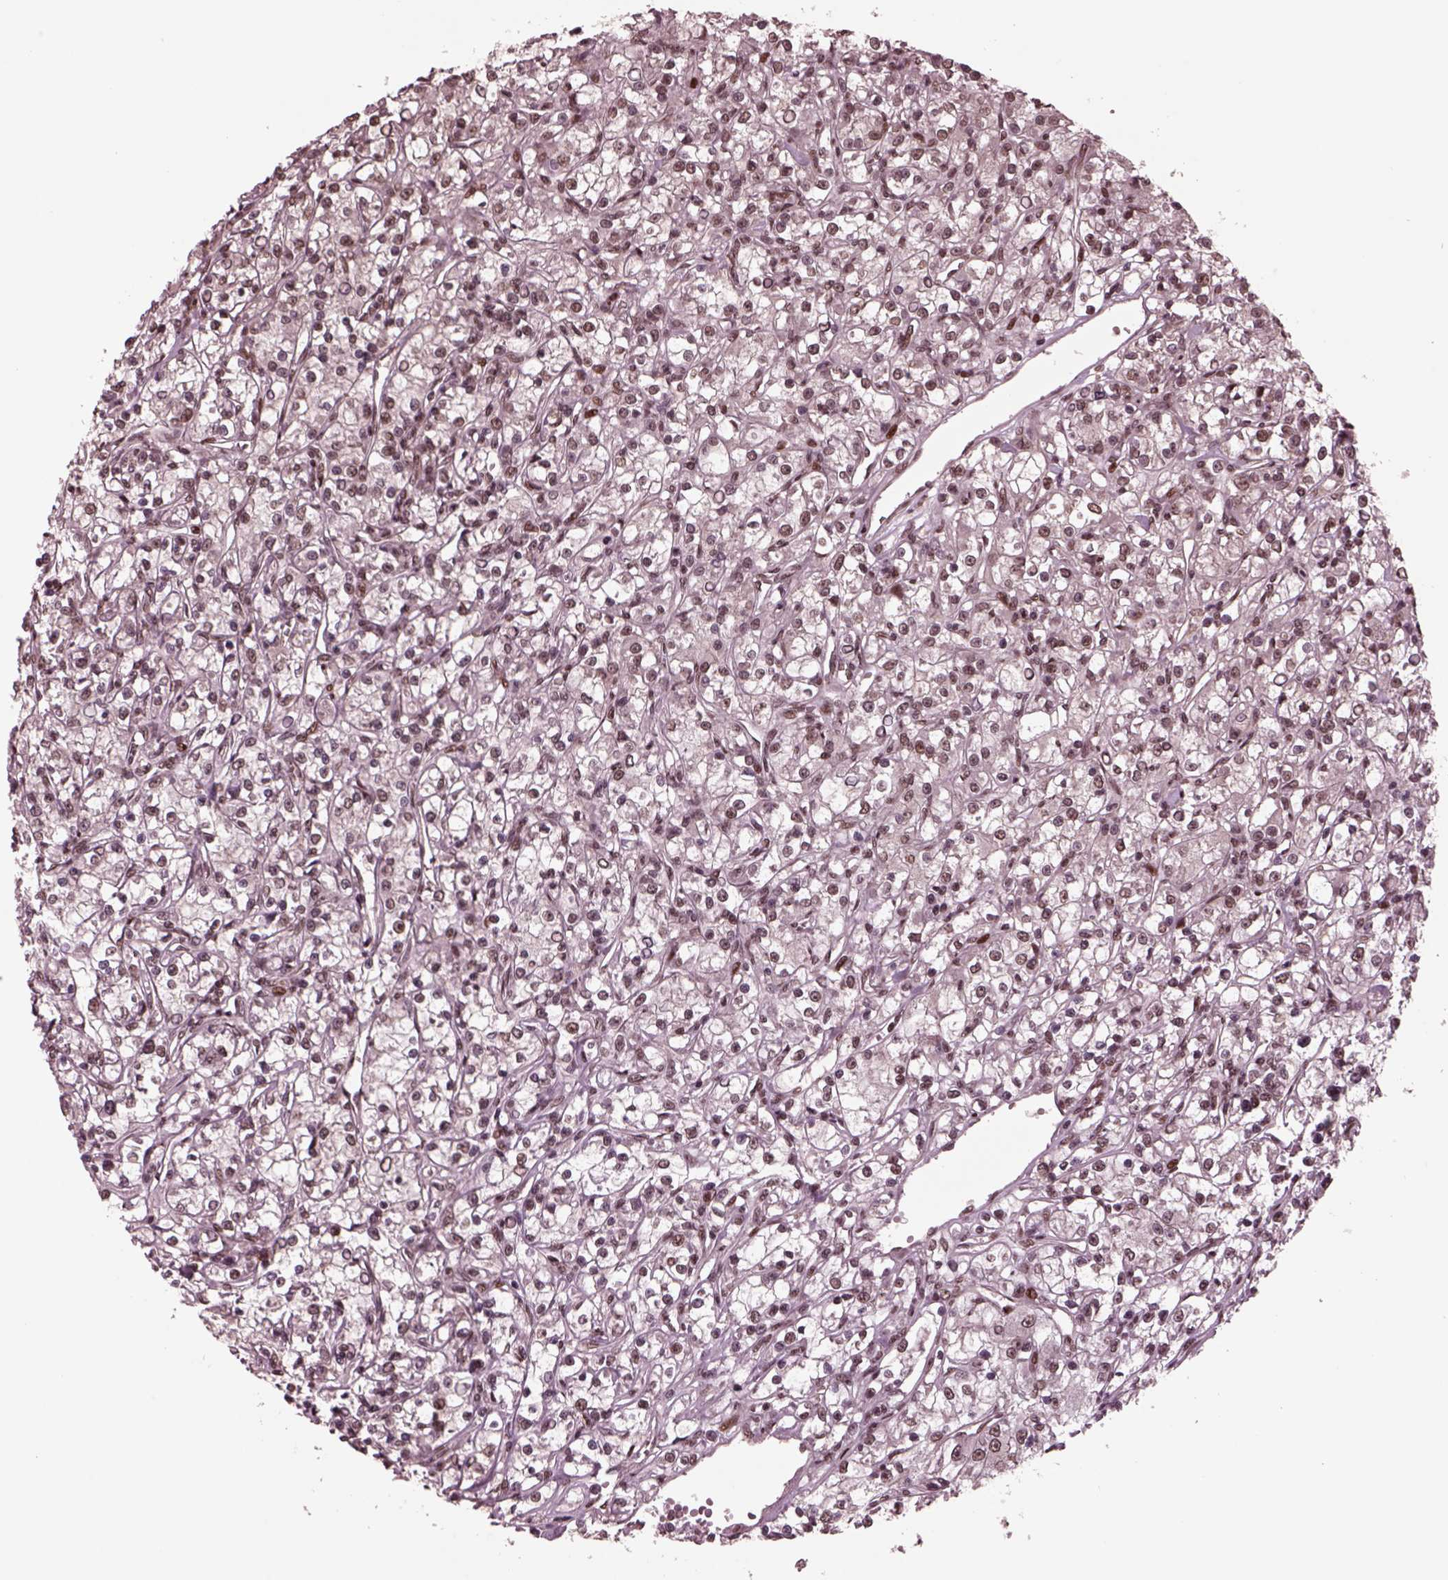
{"staining": {"intensity": "weak", "quantity": "25%-75%", "location": "nuclear"}, "tissue": "renal cancer", "cell_type": "Tumor cells", "image_type": "cancer", "snomed": [{"axis": "morphology", "description": "Adenocarcinoma, NOS"}, {"axis": "topography", "description": "Kidney"}], "caption": "Brown immunohistochemical staining in renal cancer reveals weak nuclear staining in approximately 25%-75% of tumor cells.", "gene": "NAP1L5", "patient": {"sex": "female", "age": 59}}